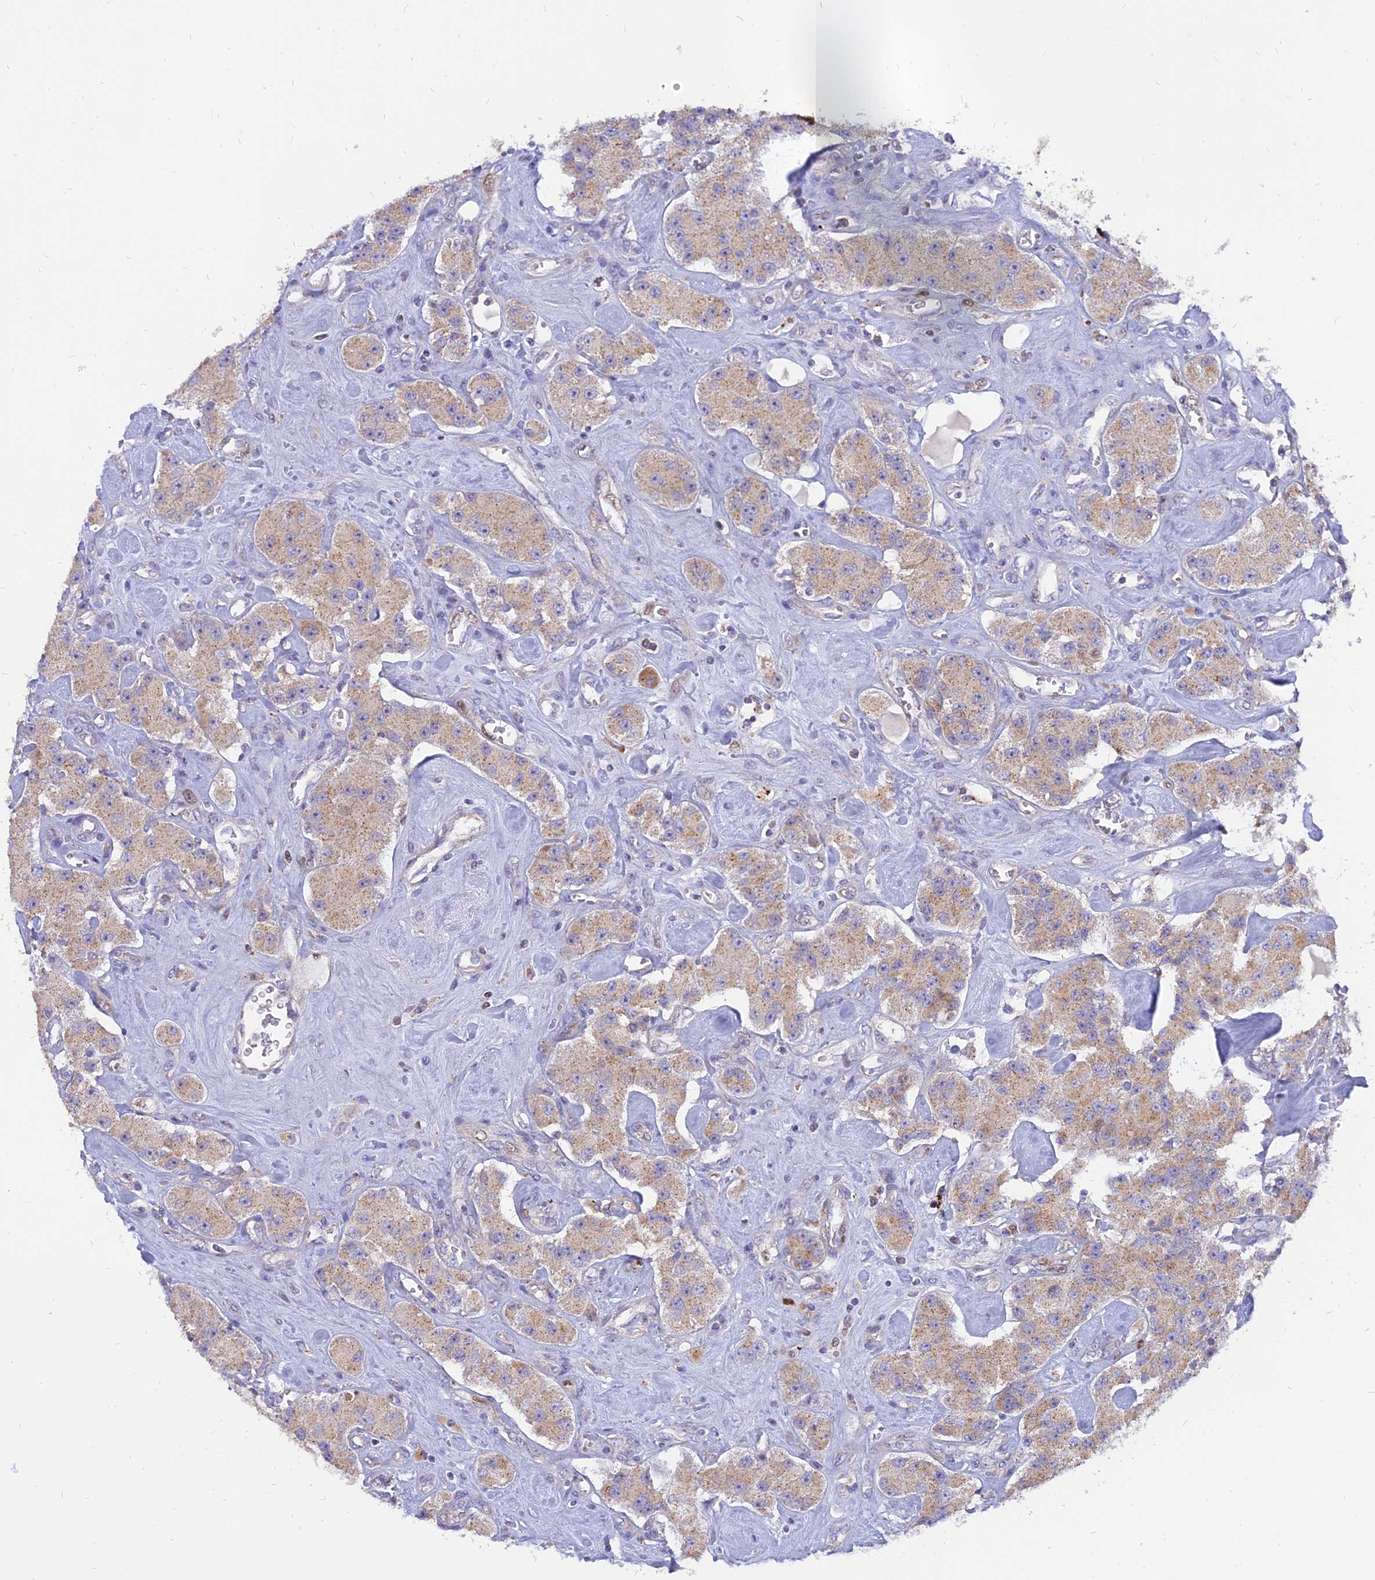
{"staining": {"intensity": "weak", "quantity": ">75%", "location": "cytoplasmic/membranous"}, "tissue": "carcinoid", "cell_type": "Tumor cells", "image_type": "cancer", "snomed": [{"axis": "morphology", "description": "Carcinoid, malignant, NOS"}, {"axis": "topography", "description": "Pancreas"}], "caption": "The immunohistochemical stain highlights weak cytoplasmic/membranous expression in tumor cells of carcinoid tissue. (DAB IHC, brown staining for protein, blue staining for nuclei).", "gene": "CENPV", "patient": {"sex": "male", "age": 41}}